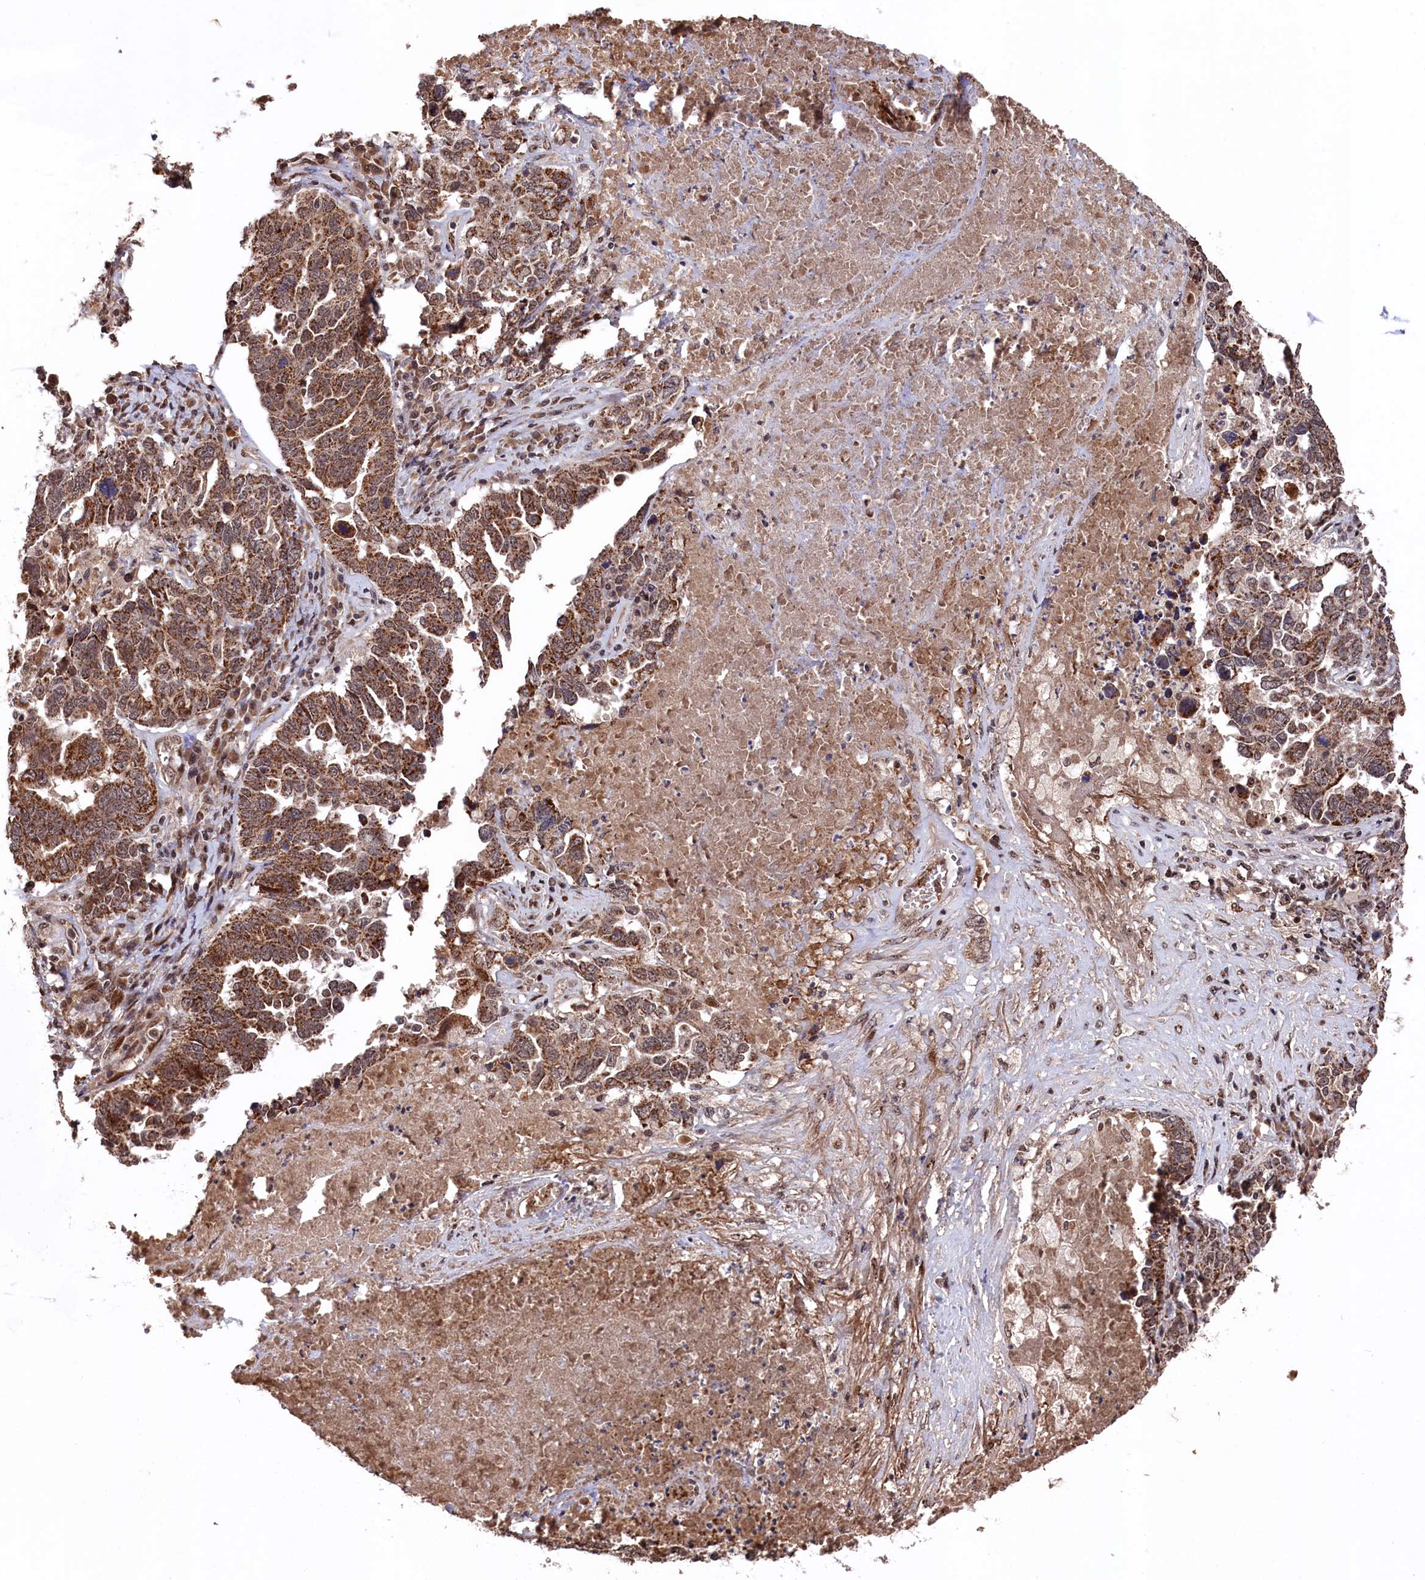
{"staining": {"intensity": "strong", "quantity": ">75%", "location": "cytoplasmic/membranous"}, "tissue": "ovarian cancer", "cell_type": "Tumor cells", "image_type": "cancer", "snomed": [{"axis": "morphology", "description": "Carcinoma, endometroid"}, {"axis": "topography", "description": "Ovary"}], "caption": "Strong cytoplasmic/membranous protein expression is present in approximately >75% of tumor cells in ovarian cancer.", "gene": "CLPX", "patient": {"sex": "female", "age": 62}}